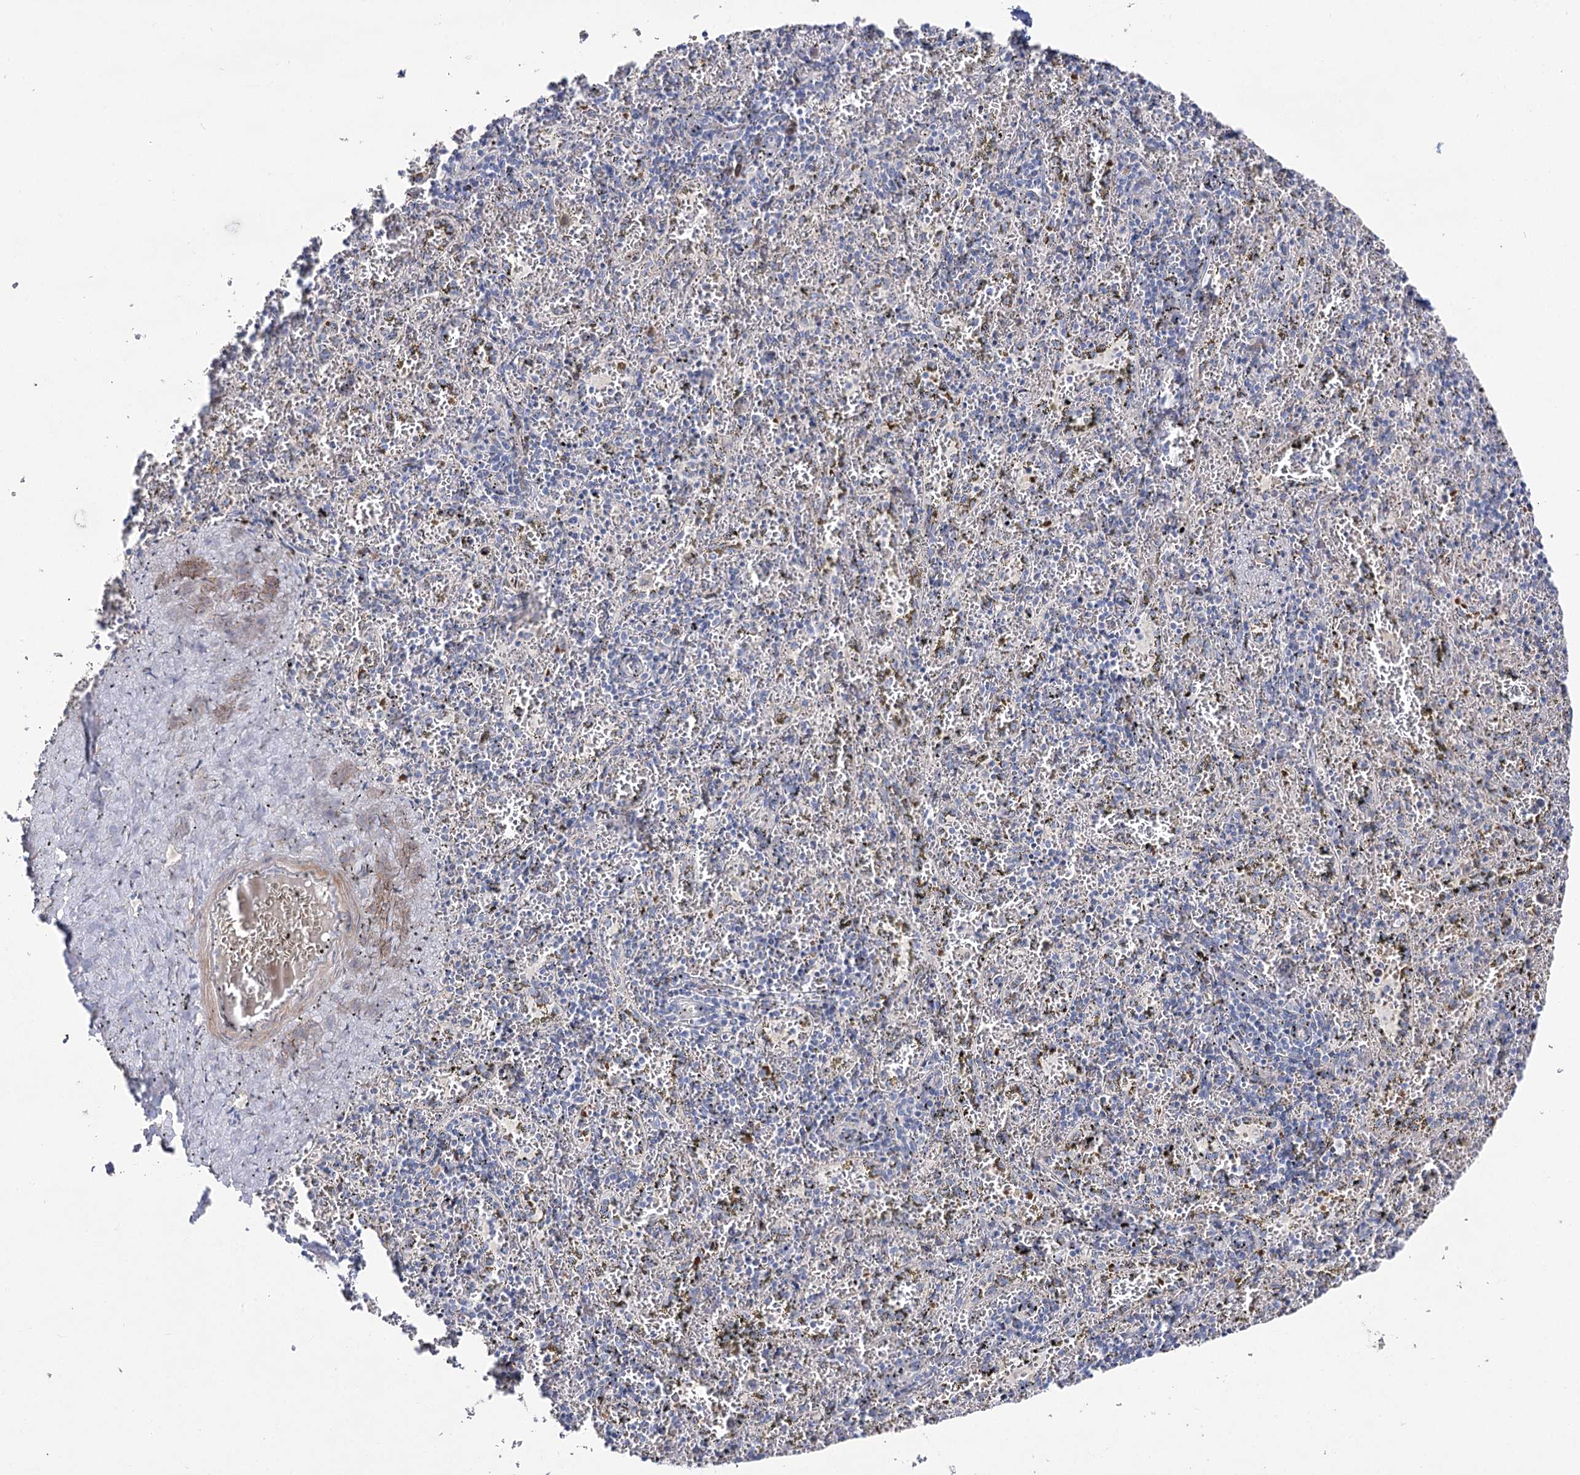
{"staining": {"intensity": "negative", "quantity": "none", "location": "none"}, "tissue": "spleen", "cell_type": "Cells in red pulp", "image_type": "normal", "snomed": [{"axis": "morphology", "description": "Normal tissue, NOS"}, {"axis": "topography", "description": "Spleen"}], "caption": "The immunohistochemistry (IHC) histopathology image has no significant positivity in cells in red pulp of spleen.", "gene": "NRAP", "patient": {"sex": "male", "age": 11}}